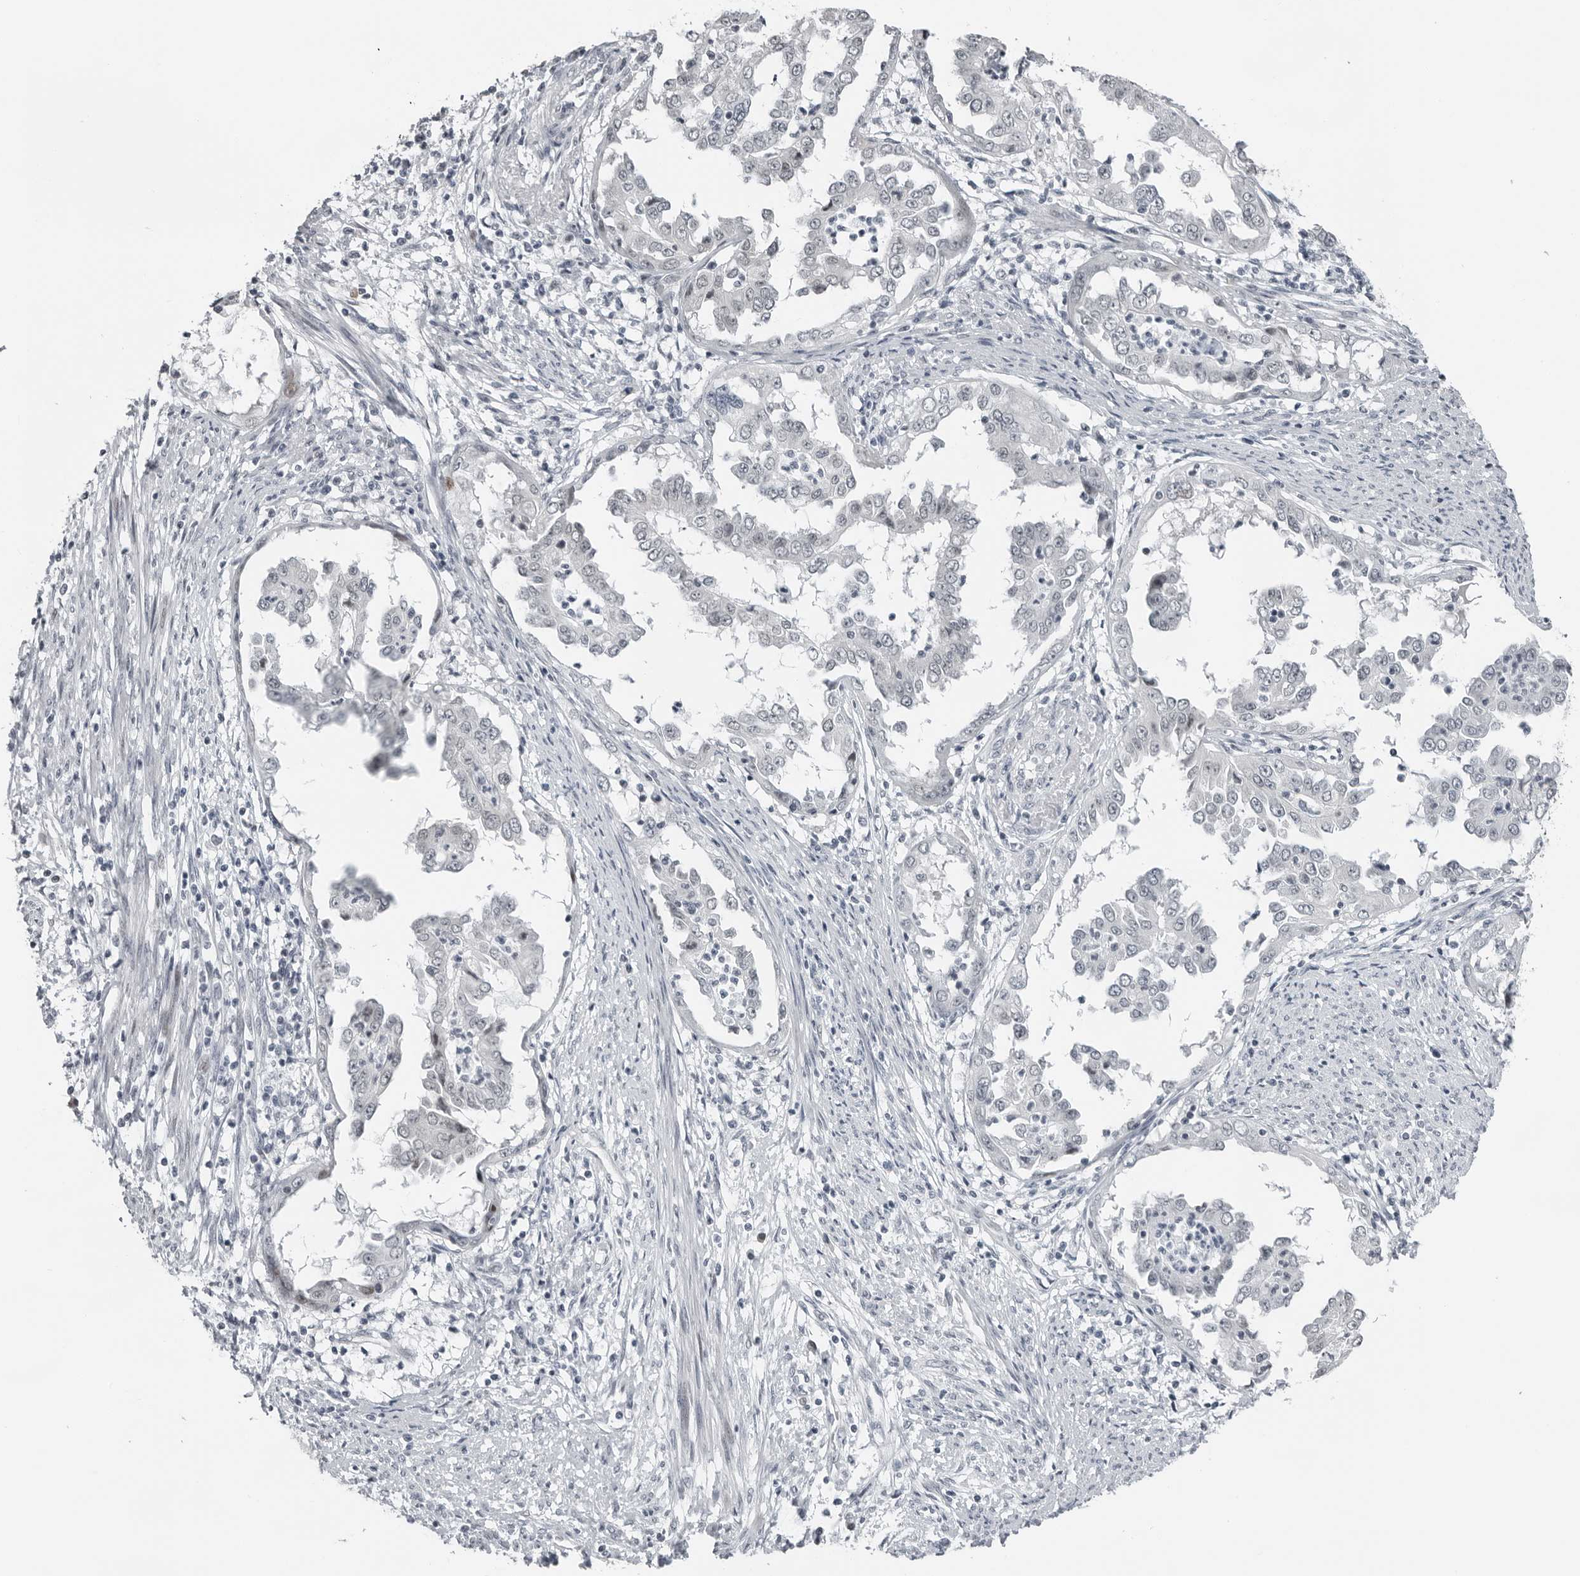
{"staining": {"intensity": "negative", "quantity": "none", "location": "none"}, "tissue": "endometrial cancer", "cell_type": "Tumor cells", "image_type": "cancer", "snomed": [{"axis": "morphology", "description": "Adenocarcinoma, NOS"}, {"axis": "topography", "description": "Endometrium"}], "caption": "The image displays no staining of tumor cells in endometrial cancer (adenocarcinoma).", "gene": "PPP1R42", "patient": {"sex": "female", "age": 85}}